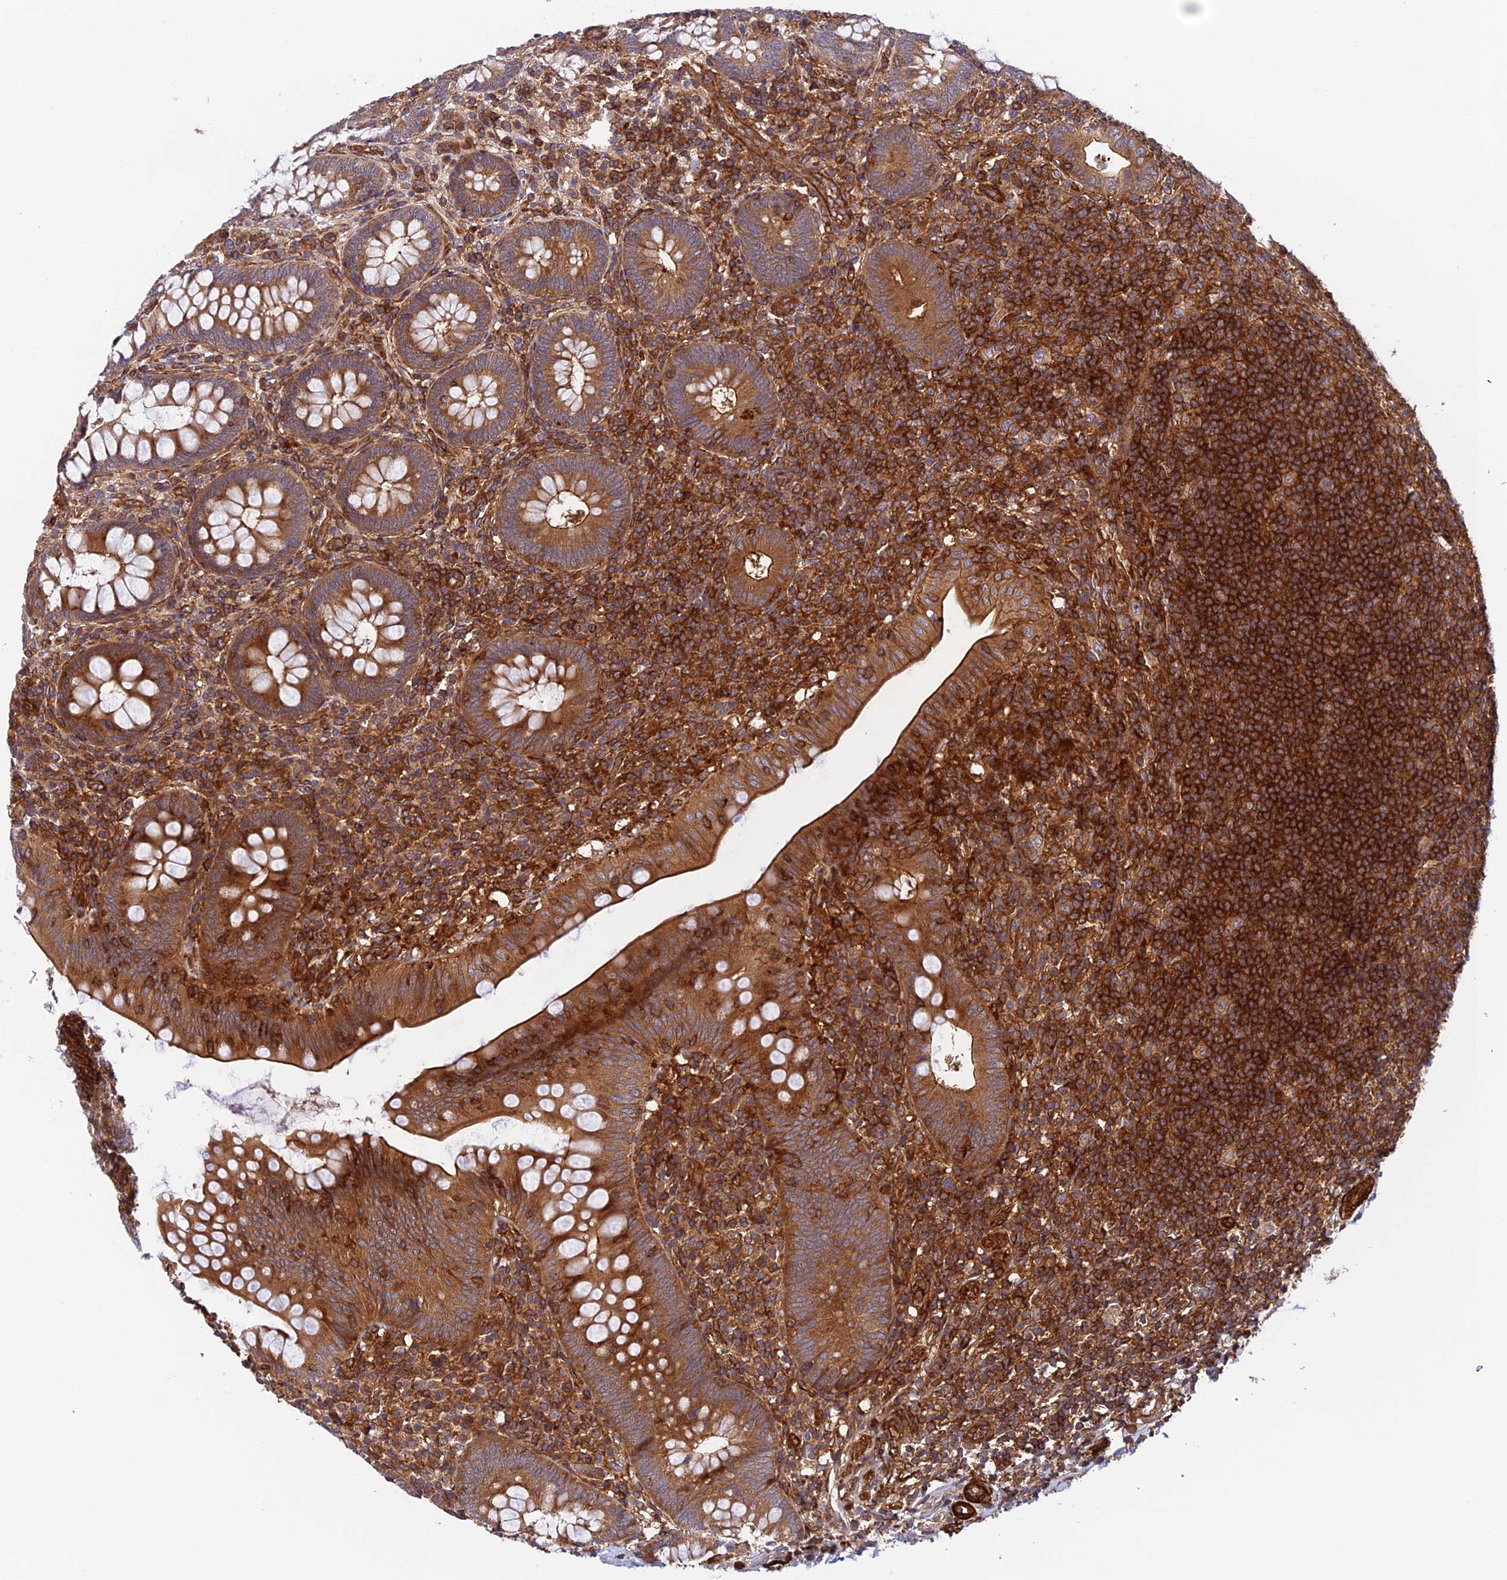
{"staining": {"intensity": "strong", "quantity": ">75%", "location": "cytoplasmic/membranous"}, "tissue": "appendix", "cell_type": "Glandular cells", "image_type": "normal", "snomed": [{"axis": "morphology", "description": "Normal tissue, NOS"}, {"axis": "topography", "description": "Appendix"}], "caption": "Immunohistochemical staining of normal appendix reveals strong cytoplasmic/membranous protein positivity in about >75% of glandular cells.", "gene": "EVI5L", "patient": {"sex": "male", "age": 14}}